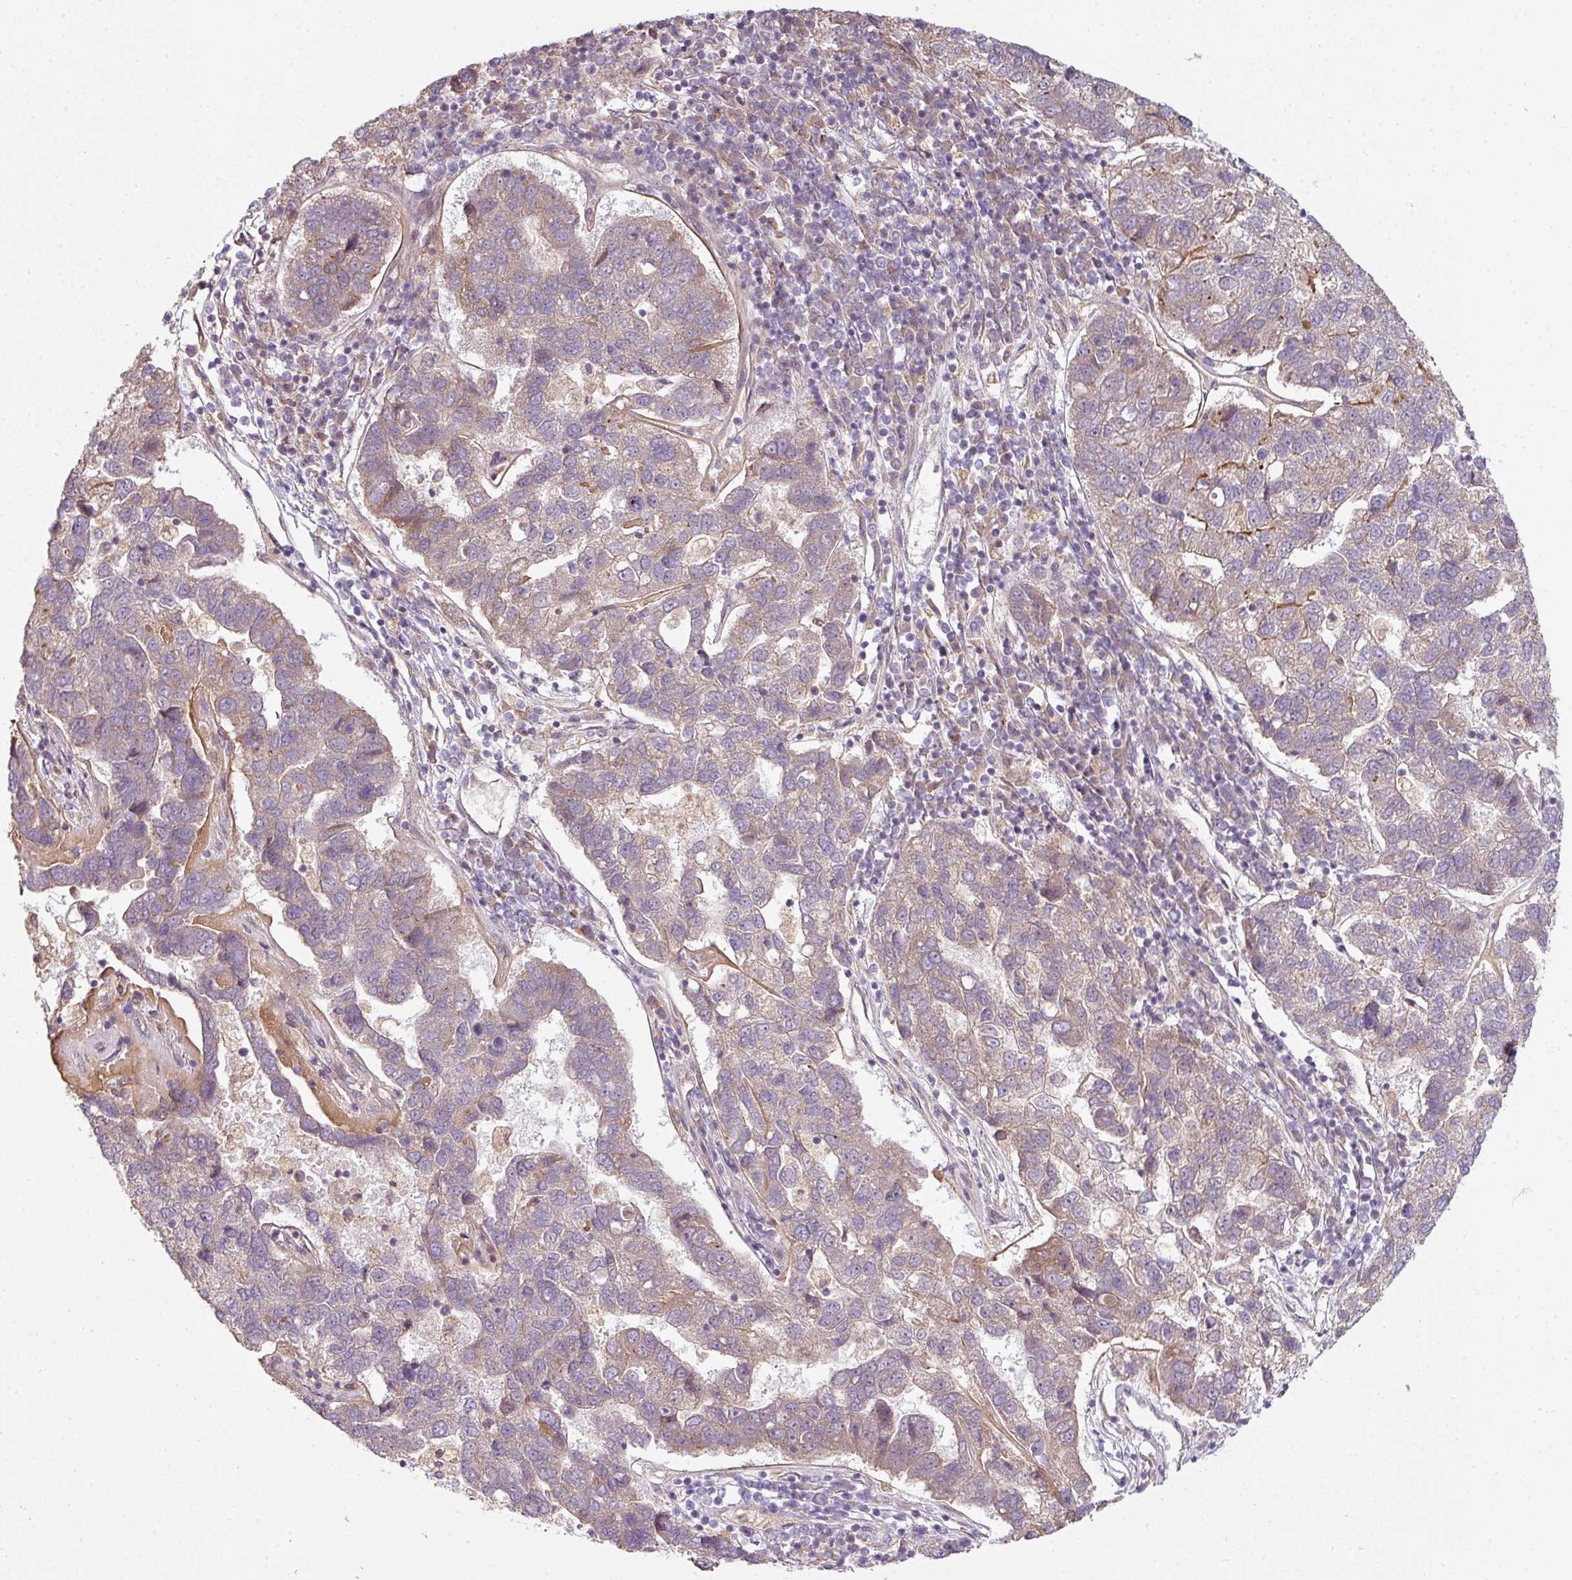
{"staining": {"intensity": "moderate", "quantity": "<25%", "location": "cytoplasmic/membranous"}, "tissue": "pancreatic cancer", "cell_type": "Tumor cells", "image_type": "cancer", "snomed": [{"axis": "morphology", "description": "Adenocarcinoma, NOS"}, {"axis": "topography", "description": "Pancreas"}], "caption": "Protein expression by immunohistochemistry reveals moderate cytoplasmic/membranous positivity in approximately <25% of tumor cells in pancreatic adenocarcinoma. (IHC, brightfield microscopy, high magnification).", "gene": "RNF31", "patient": {"sex": "female", "age": 61}}